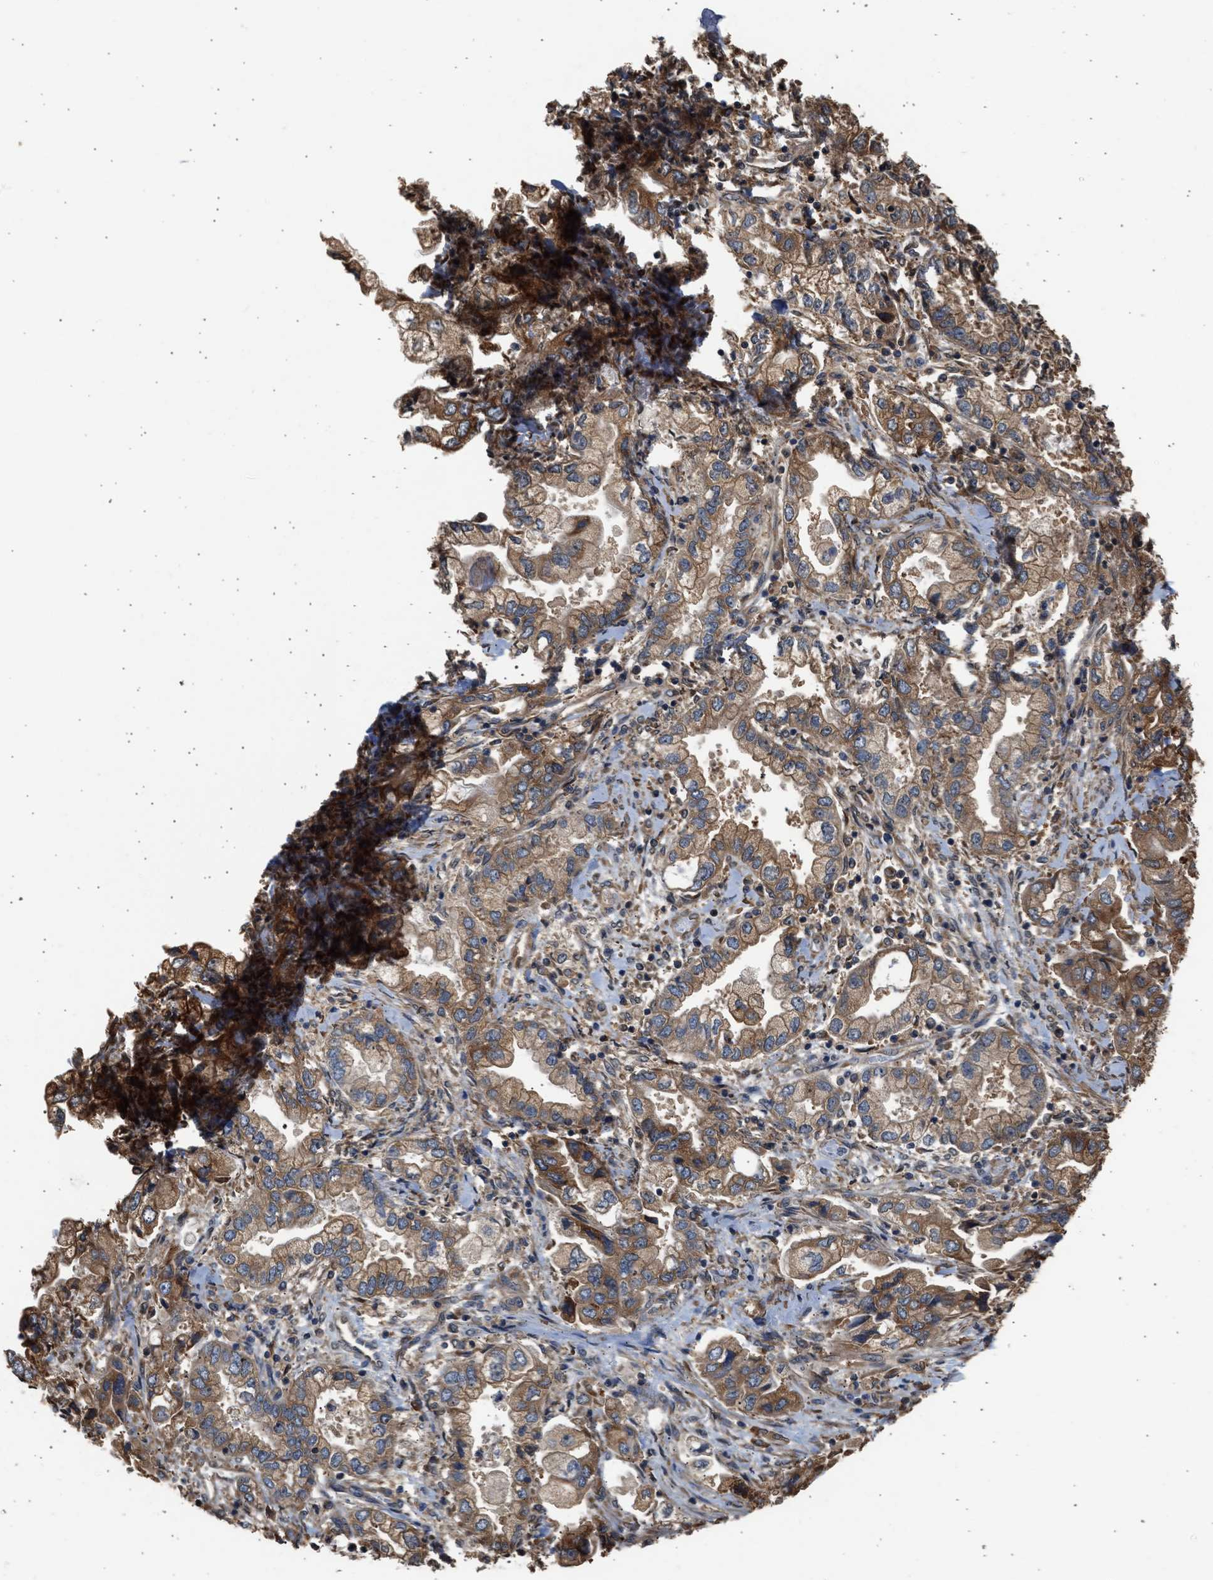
{"staining": {"intensity": "moderate", "quantity": ">75%", "location": "cytoplasmic/membranous"}, "tissue": "stomach cancer", "cell_type": "Tumor cells", "image_type": "cancer", "snomed": [{"axis": "morphology", "description": "Normal tissue, NOS"}, {"axis": "morphology", "description": "Adenocarcinoma, NOS"}, {"axis": "topography", "description": "Stomach"}], "caption": "Immunohistochemistry of stomach cancer (adenocarcinoma) displays medium levels of moderate cytoplasmic/membranous staining in about >75% of tumor cells.", "gene": "SLC36A4", "patient": {"sex": "male", "age": 62}}